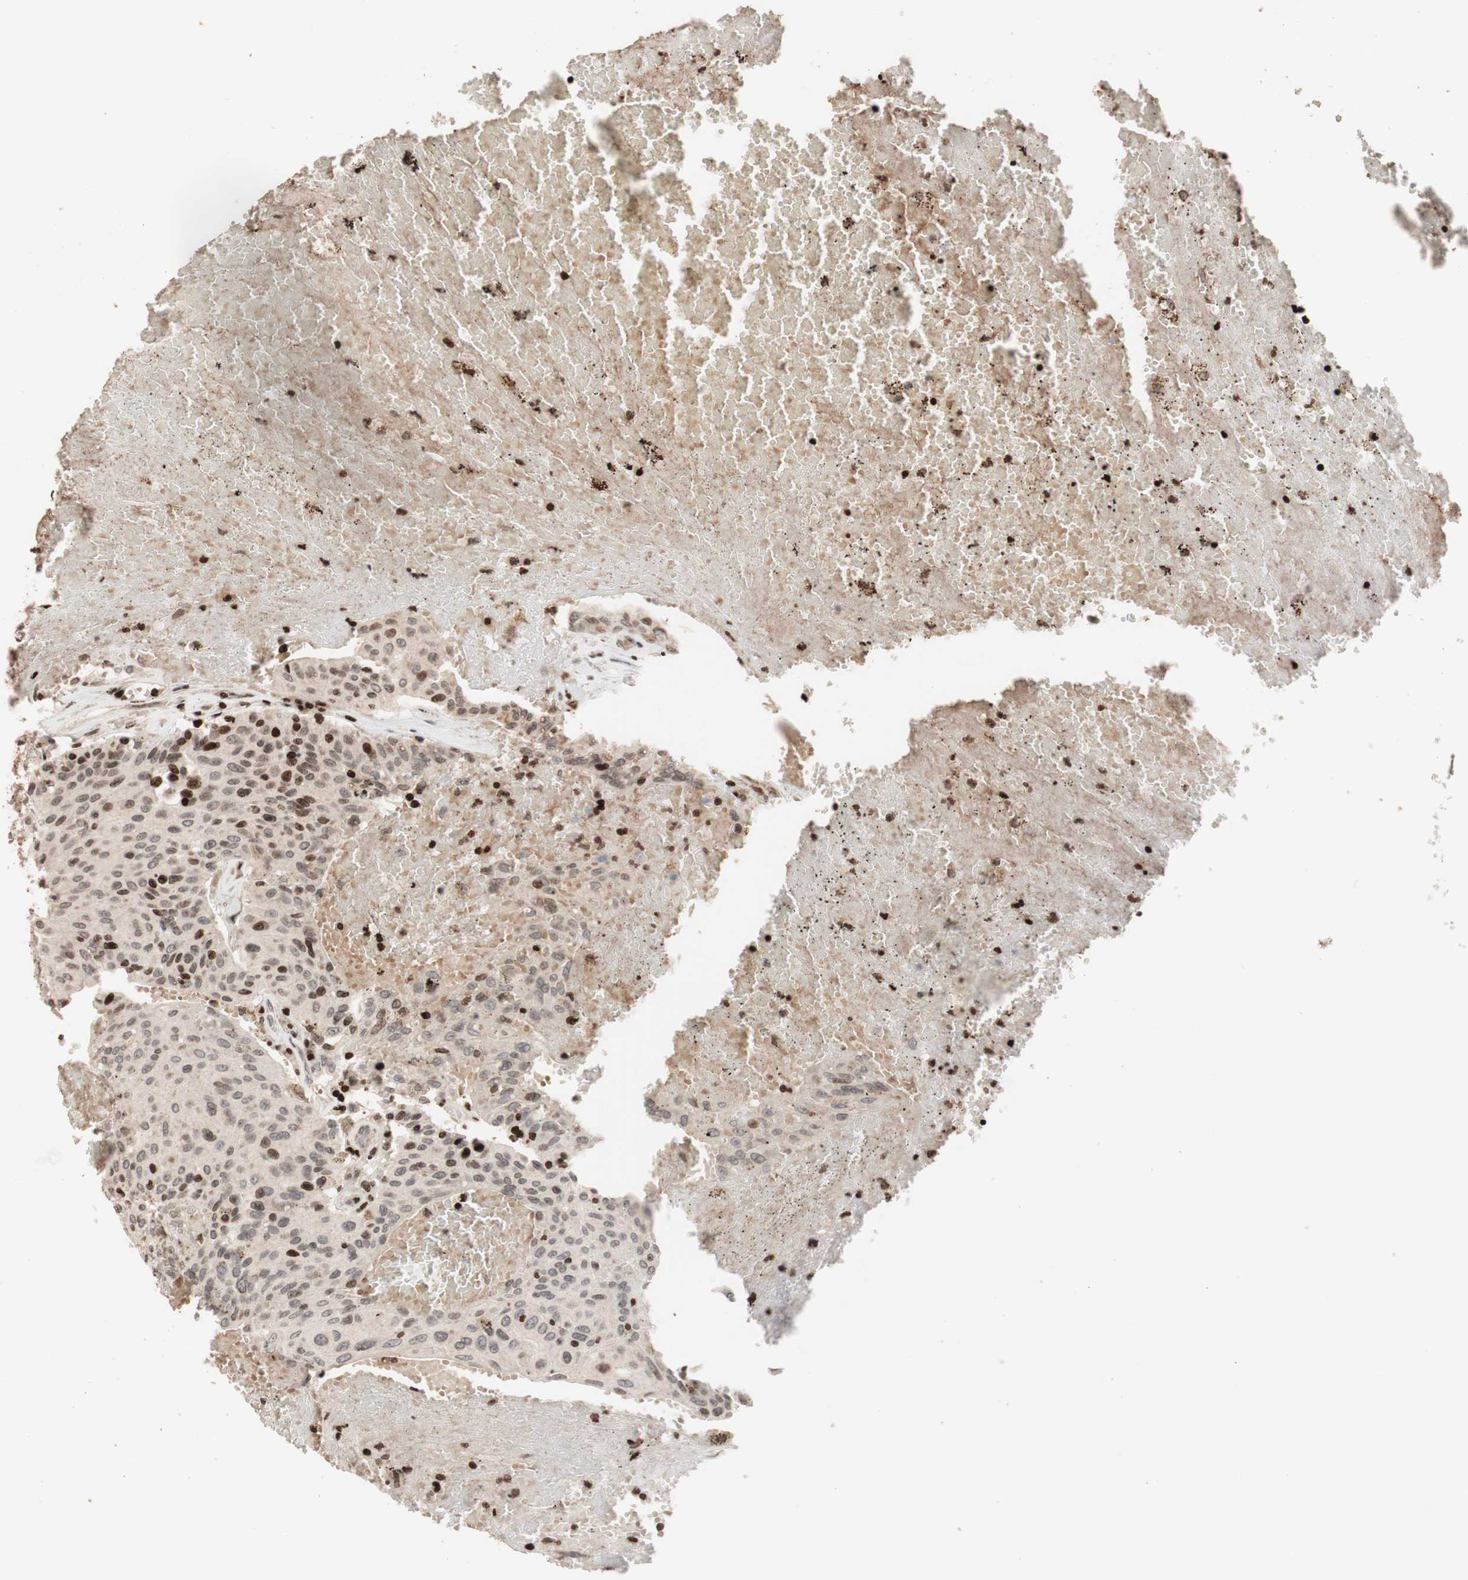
{"staining": {"intensity": "weak", "quantity": "25%-75%", "location": "nuclear"}, "tissue": "urothelial cancer", "cell_type": "Tumor cells", "image_type": "cancer", "snomed": [{"axis": "morphology", "description": "Urothelial carcinoma, High grade"}, {"axis": "topography", "description": "Urinary bladder"}], "caption": "A micrograph showing weak nuclear expression in approximately 25%-75% of tumor cells in urothelial cancer, as visualized by brown immunohistochemical staining.", "gene": "POLA1", "patient": {"sex": "male", "age": 66}}